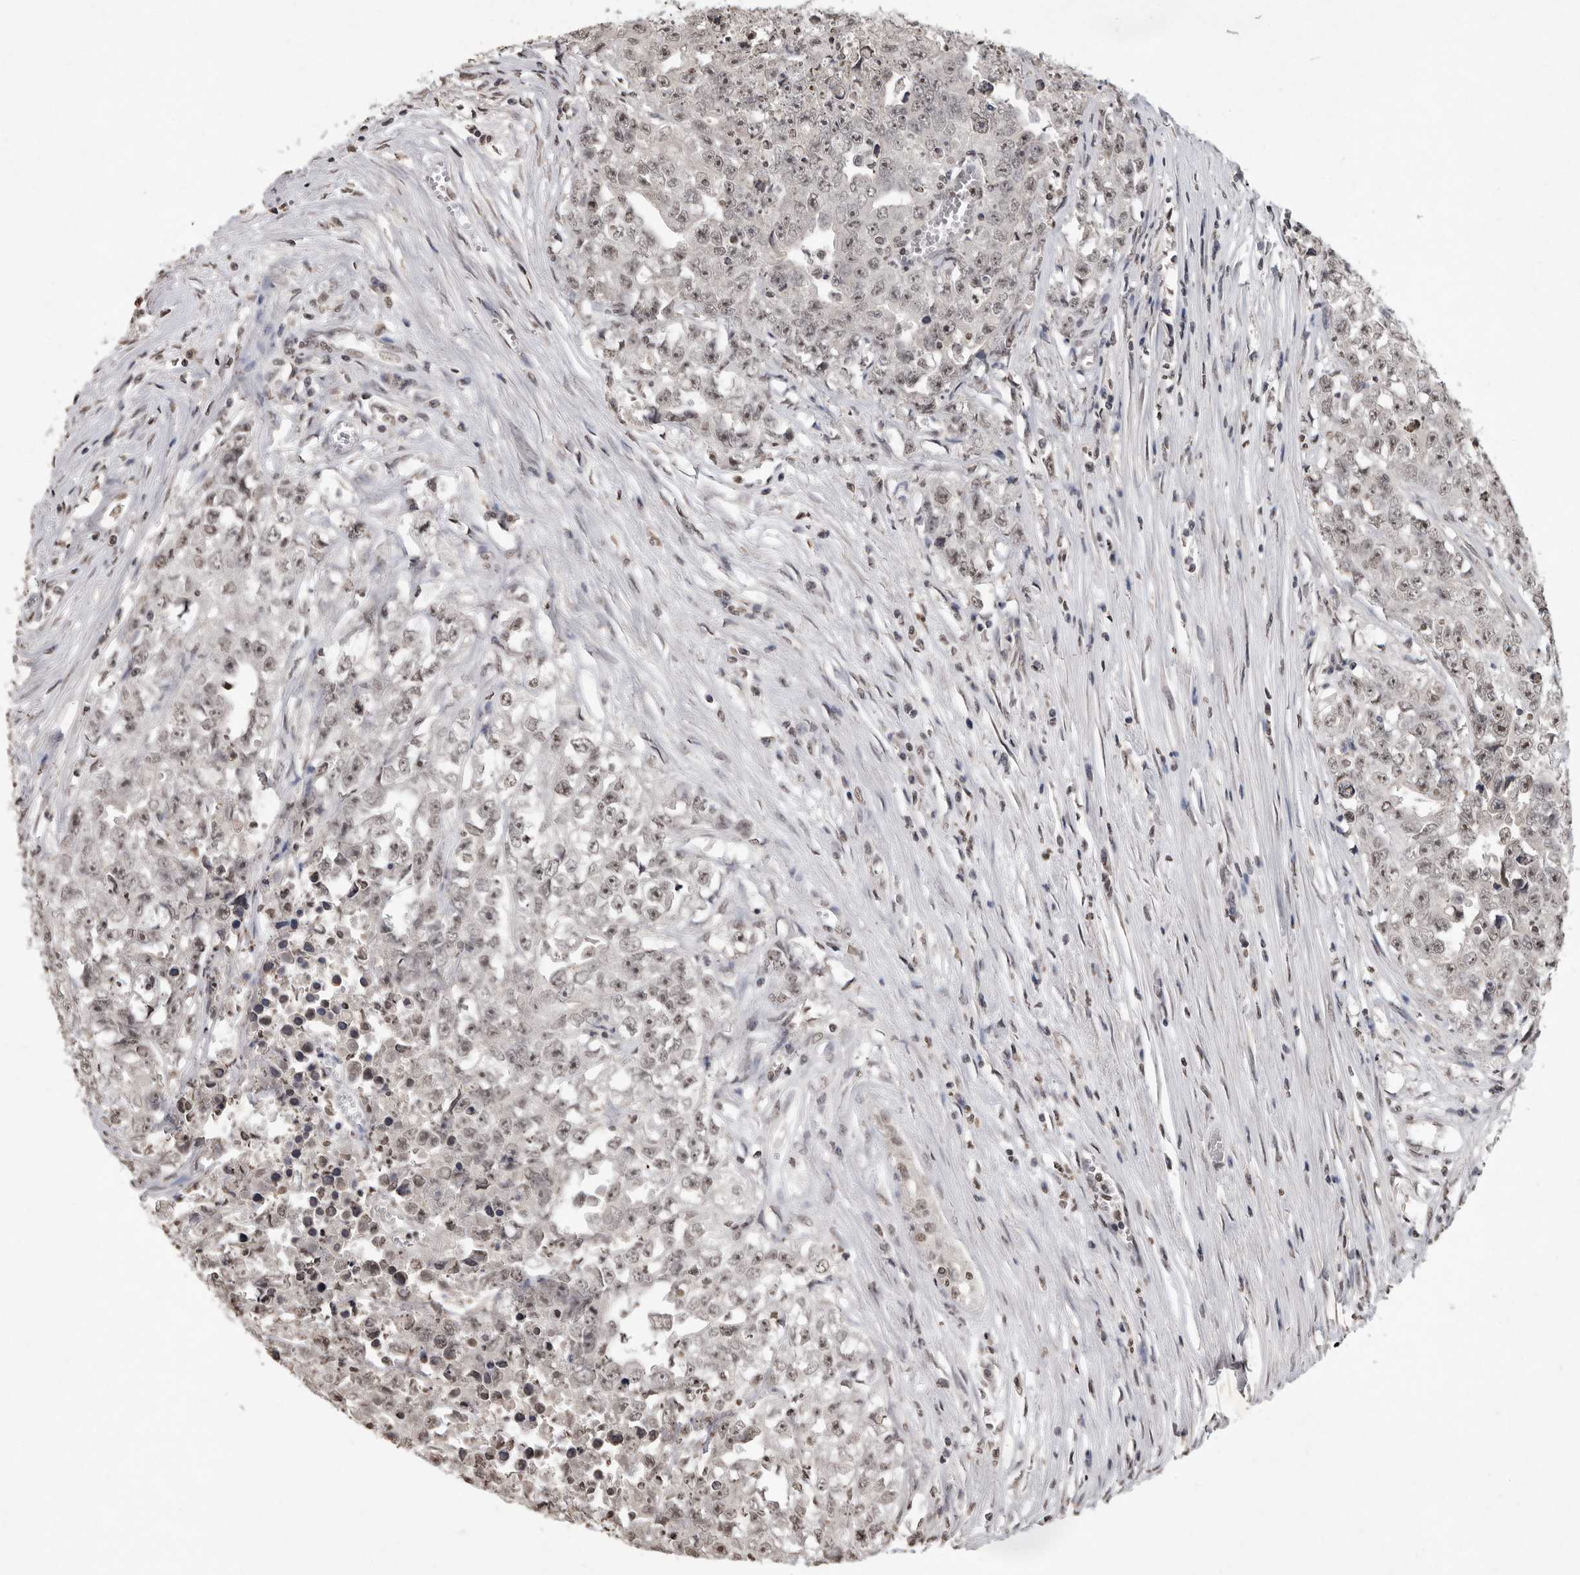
{"staining": {"intensity": "weak", "quantity": "25%-75%", "location": "nuclear"}, "tissue": "testis cancer", "cell_type": "Tumor cells", "image_type": "cancer", "snomed": [{"axis": "morphology", "description": "Seminoma, NOS"}, {"axis": "morphology", "description": "Carcinoma, Embryonal, NOS"}, {"axis": "topography", "description": "Testis"}], "caption": "A histopathology image of human testis seminoma stained for a protein exhibits weak nuclear brown staining in tumor cells. (DAB (3,3'-diaminobenzidine) IHC, brown staining for protein, blue staining for nuclei).", "gene": "WDR45", "patient": {"sex": "male", "age": 43}}